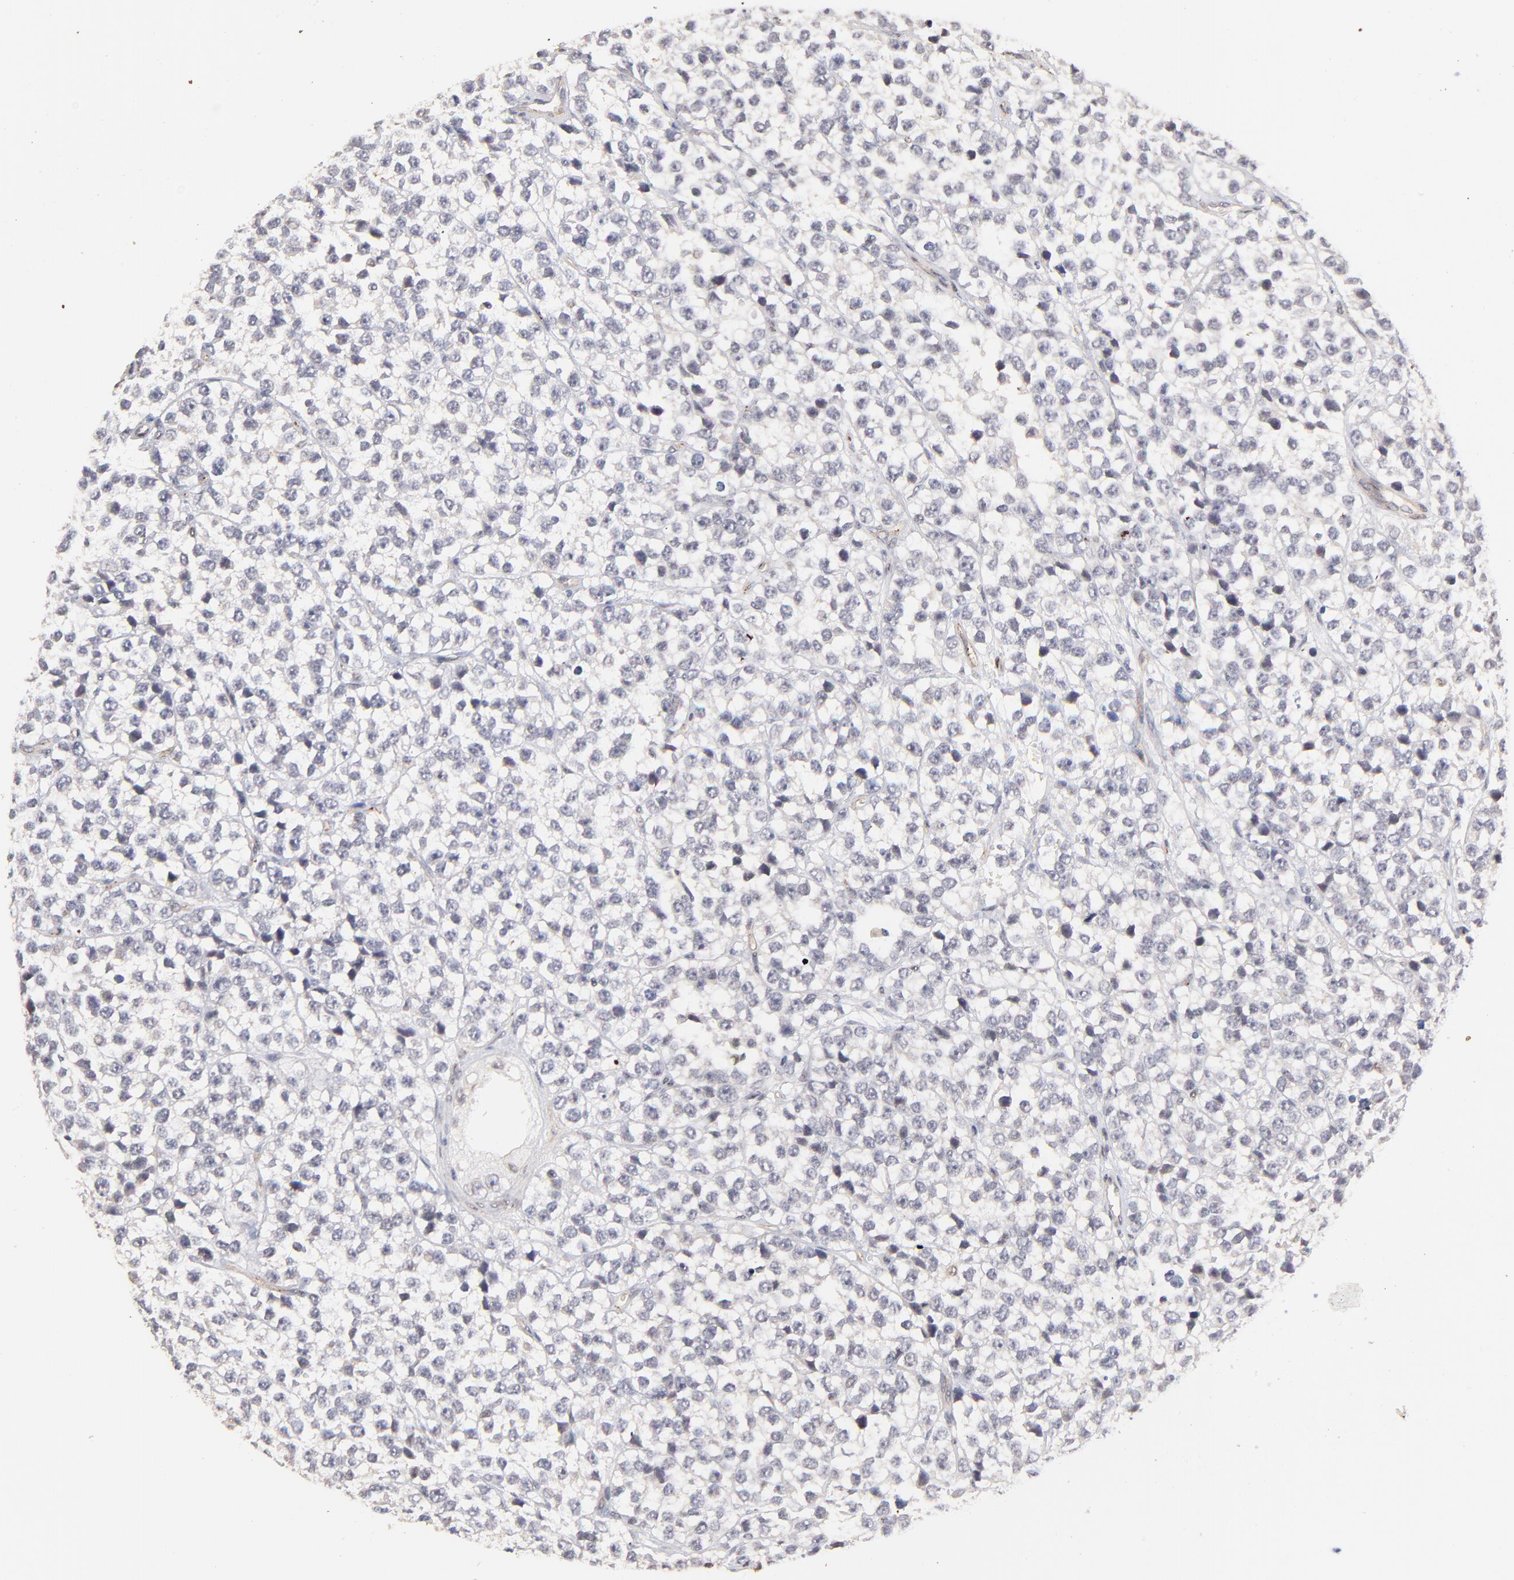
{"staining": {"intensity": "weak", "quantity": "25%-75%", "location": "nuclear"}, "tissue": "testis cancer", "cell_type": "Tumor cells", "image_type": "cancer", "snomed": [{"axis": "morphology", "description": "Seminoma, NOS"}, {"axis": "topography", "description": "Testis"}], "caption": "The photomicrograph displays staining of seminoma (testis), revealing weak nuclear protein expression (brown color) within tumor cells.", "gene": "ZFP92", "patient": {"sex": "male", "age": 25}}